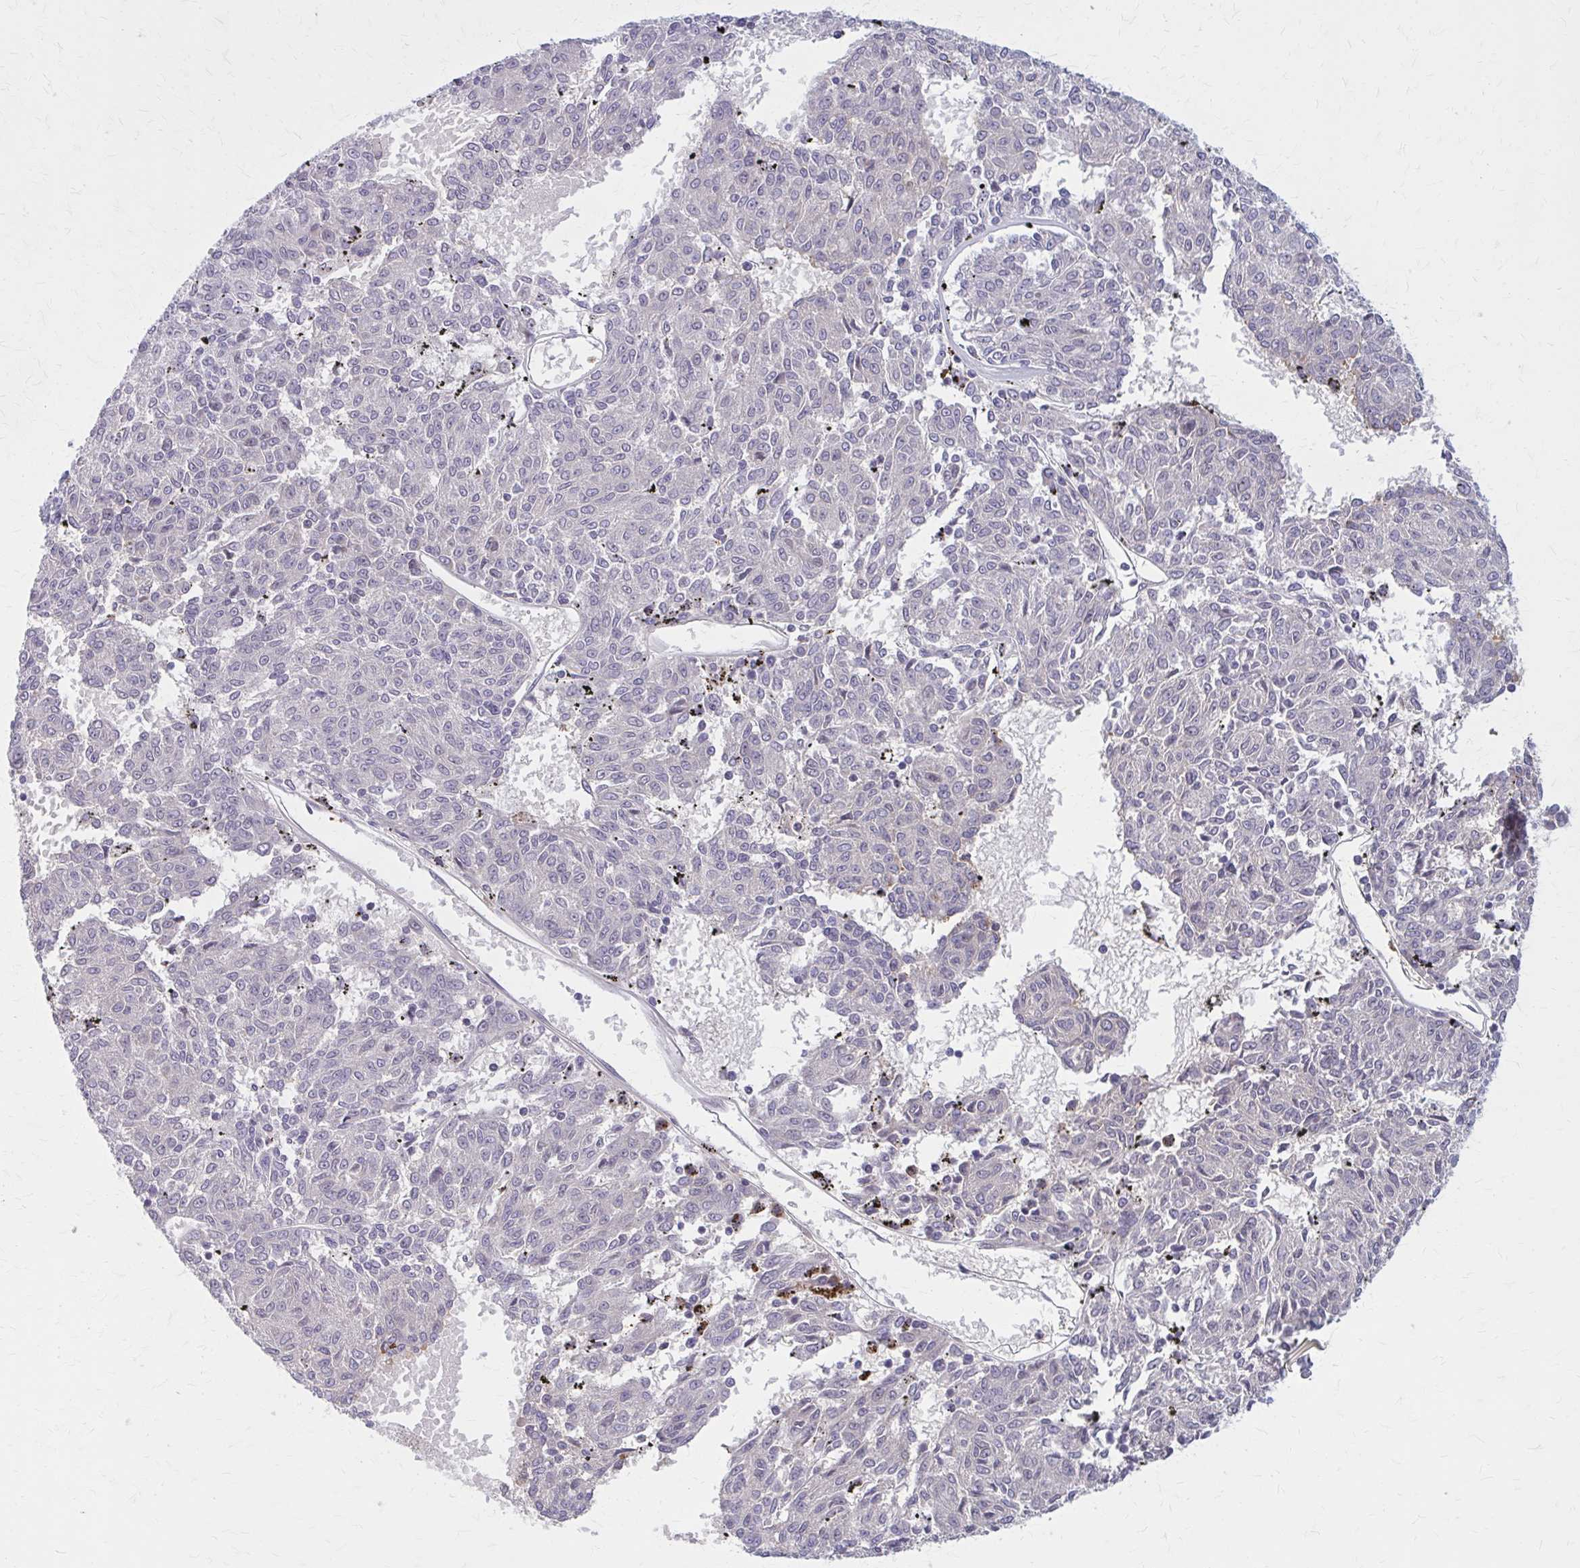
{"staining": {"intensity": "negative", "quantity": "none", "location": "none"}, "tissue": "melanoma", "cell_type": "Tumor cells", "image_type": "cancer", "snomed": [{"axis": "morphology", "description": "Malignant melanoma, NOS"}, {"axis": "topography", "description": "Skin"}], "caption": "Immunohistochemical staining of human malignant melanoma exhibits no significant positivity in tumor cells. The staining is performed using DAB brown chromogen with nuclei counter-stained in using hematoxylin.", "gene": "SERPIND1", "patient": {"sex": "female", "age": 72}}